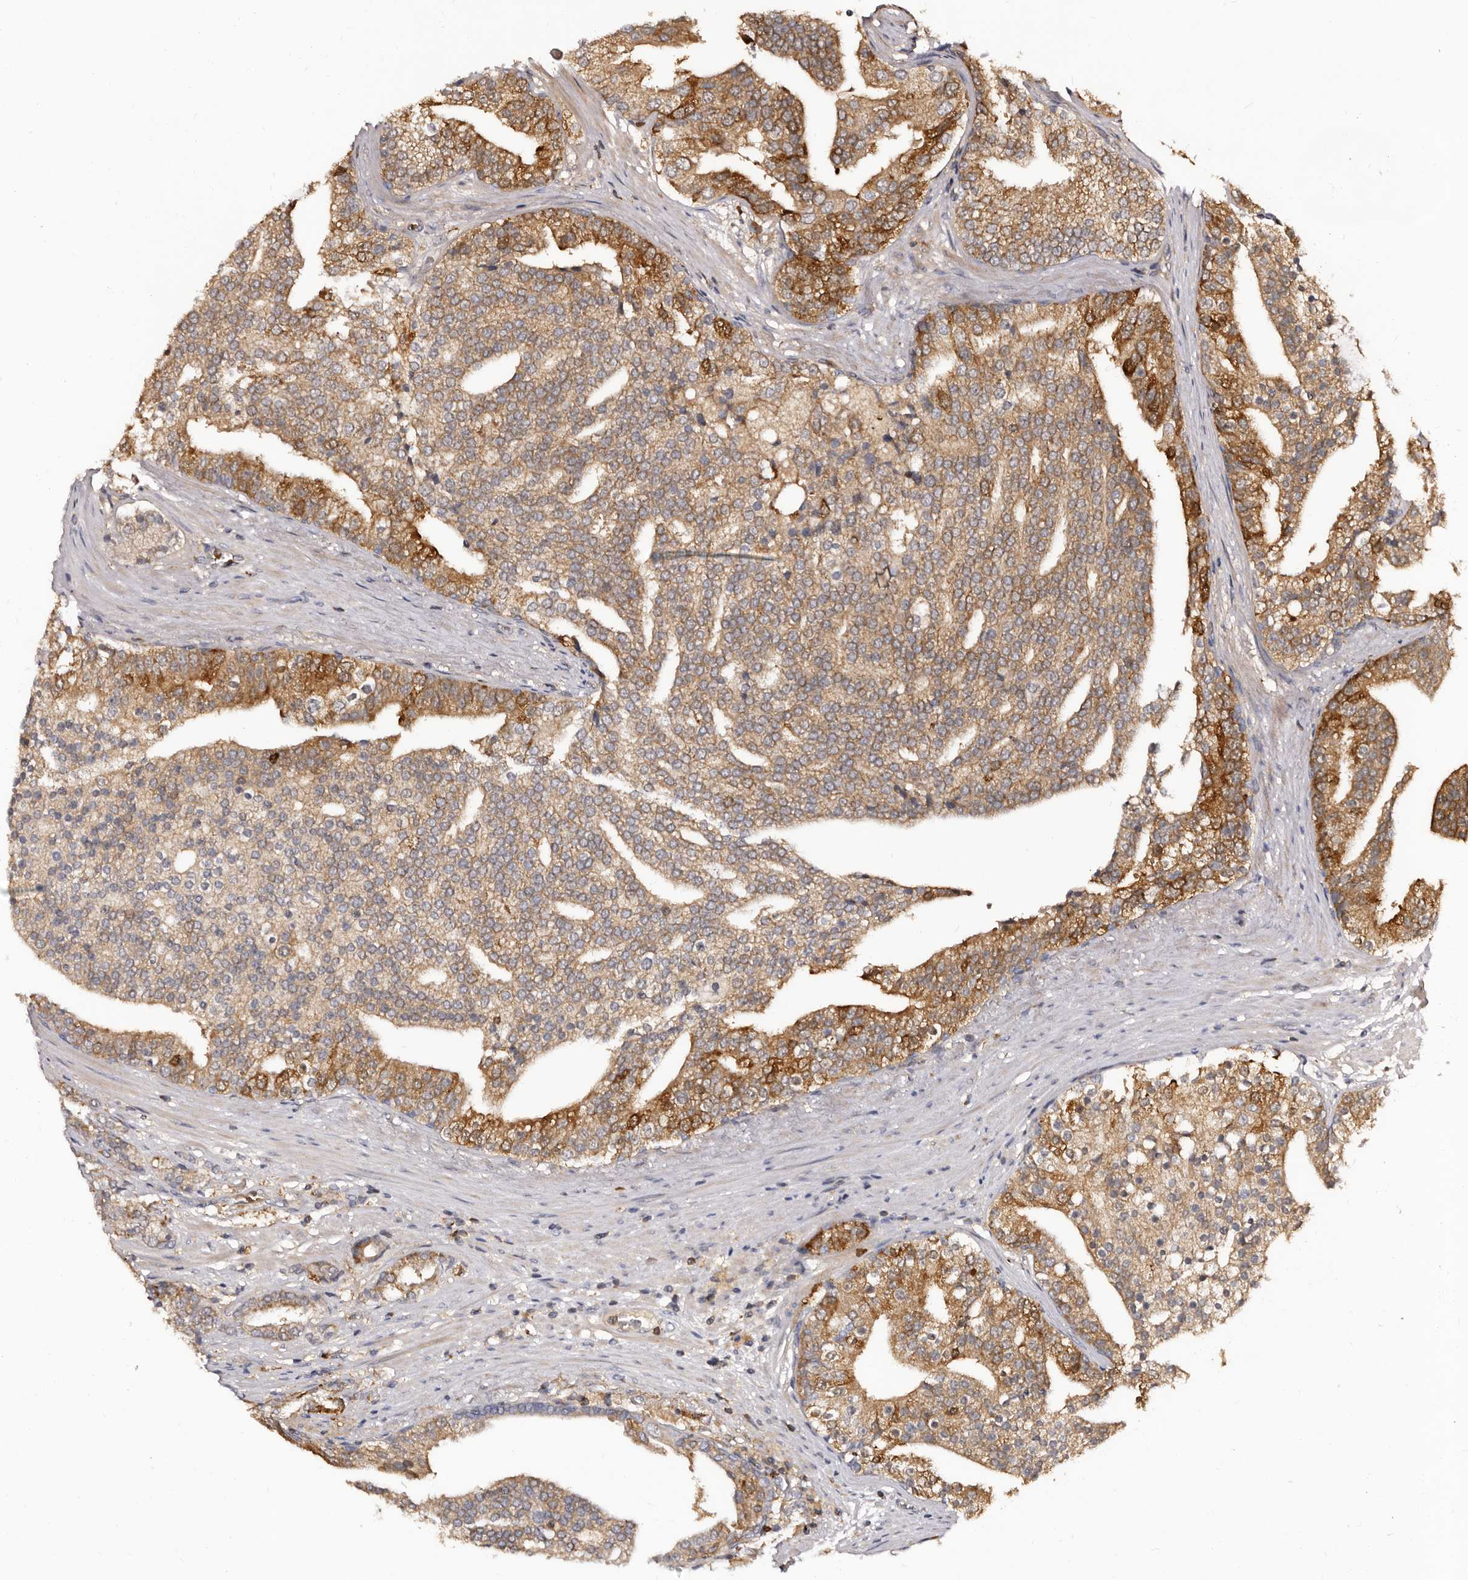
{"staining": {"intensity": "moderate", "quantity": ">75%", "location": "cytoplasmic/membranous"}, "tissue": "prostate cancer", "cell_type": "Tumor cells", "image_type": "cancer", "snomed": [{"axis": "morphology", "description": "Adenocarcinoma, Low grade"}, {"axis": "topography", "description": "Prostate"}], "caption": "DAB immunohistochemical staining of prostate cancer reveals moderate cytoplasmic/membranous protein positivity in approximately >75% of tumor cells.", "gene": "BAX", "patient": {"sex": "male", "age": 67}}